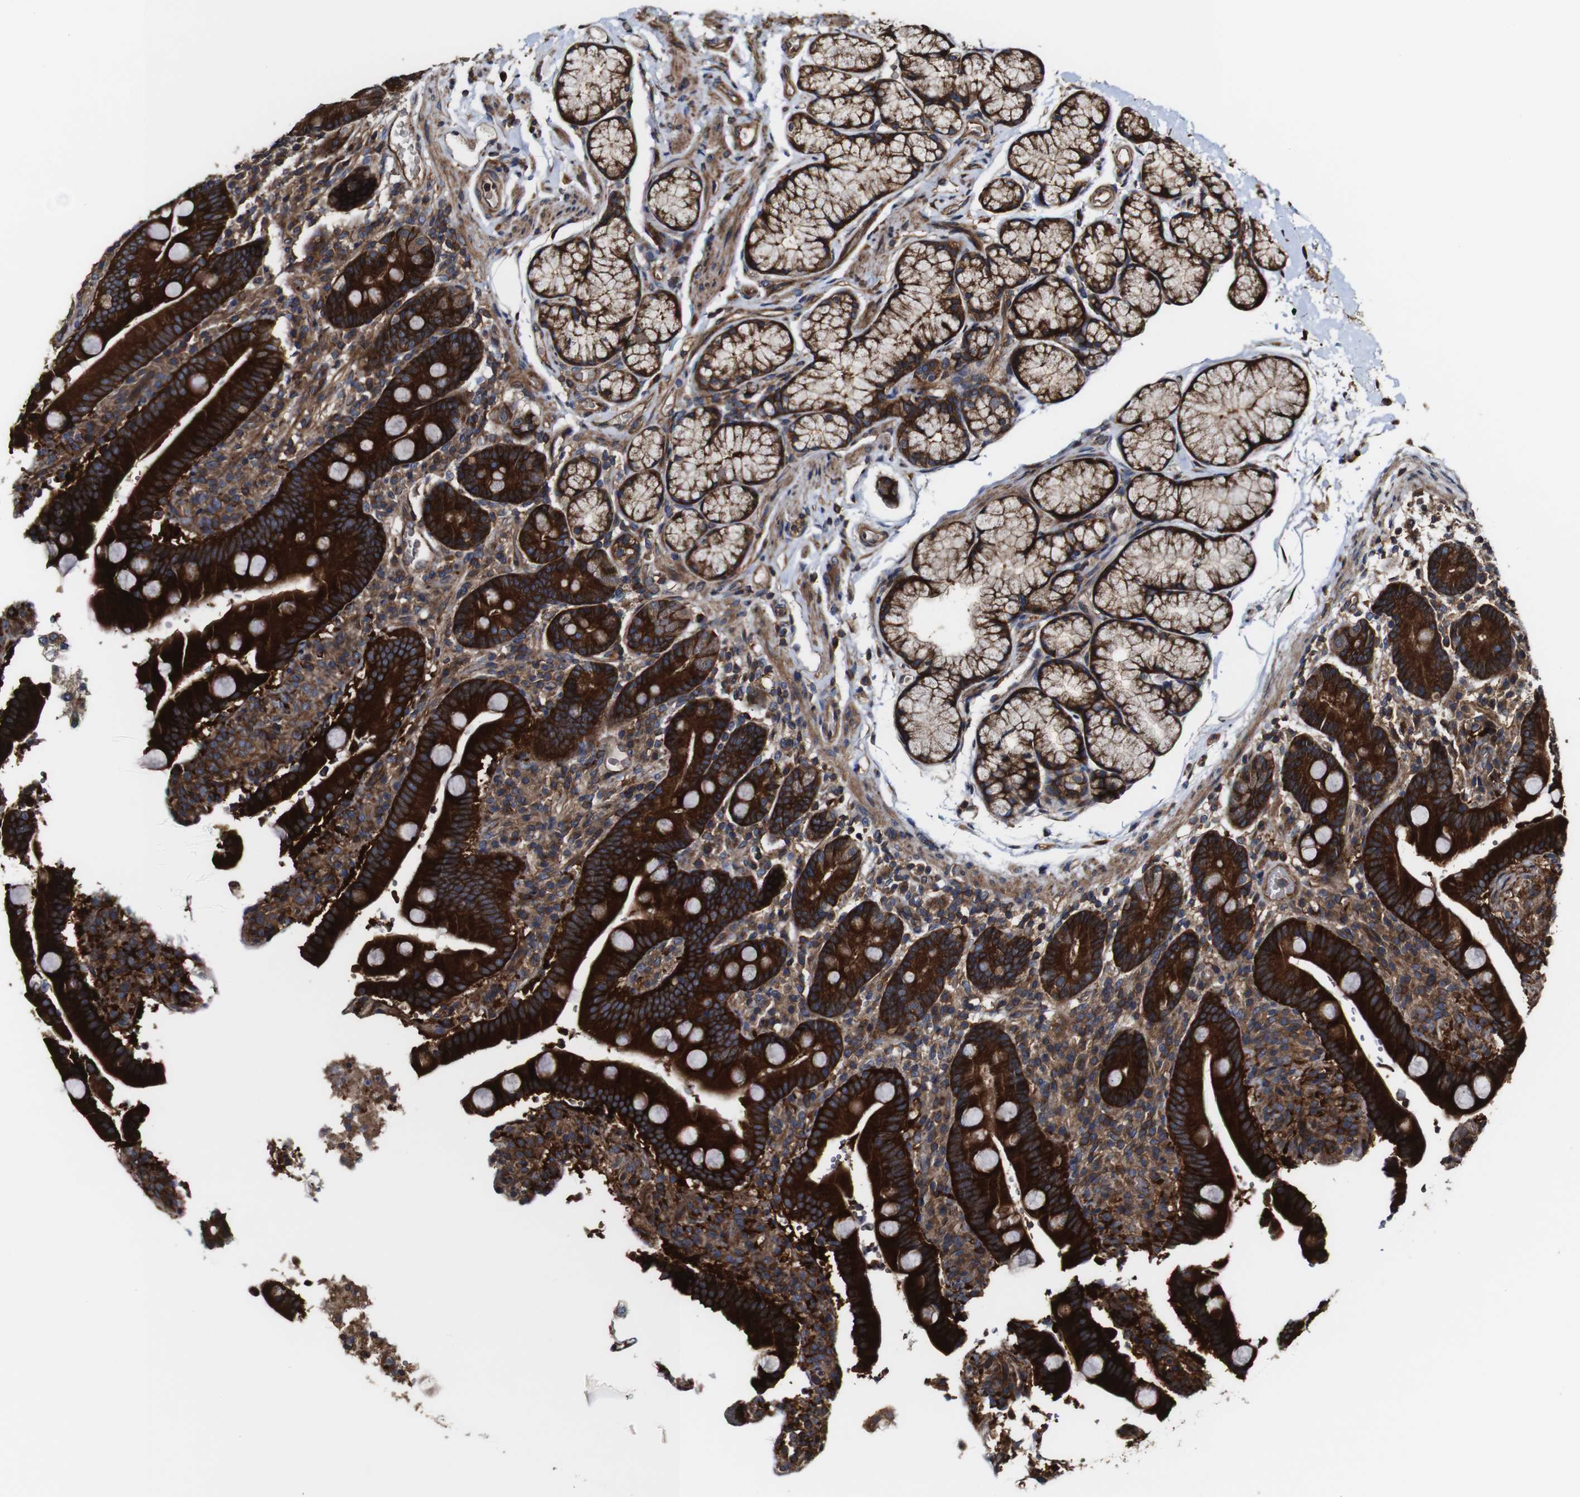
{"staining": {"intensity": "strong", "quantity": ">75%", "location": "cytoplasmic/membranous"}, "tissue": "duodenum", "cell_type": "Glandular cells", "image_type": "normal", "snomed": [{"axis": "morphology", "description": "Normal tissue, NOS"}, {"axis": "topography", "description": "Small intestine, NOS"}], "caption": "Immunohistochemical staining of unremarkable human duodenum shows strong cytoplasmic/membranous protein expression in about >75% of glandular cells.", "gene": "TNIK", "patient": {"sex": "female", "age": 71}}